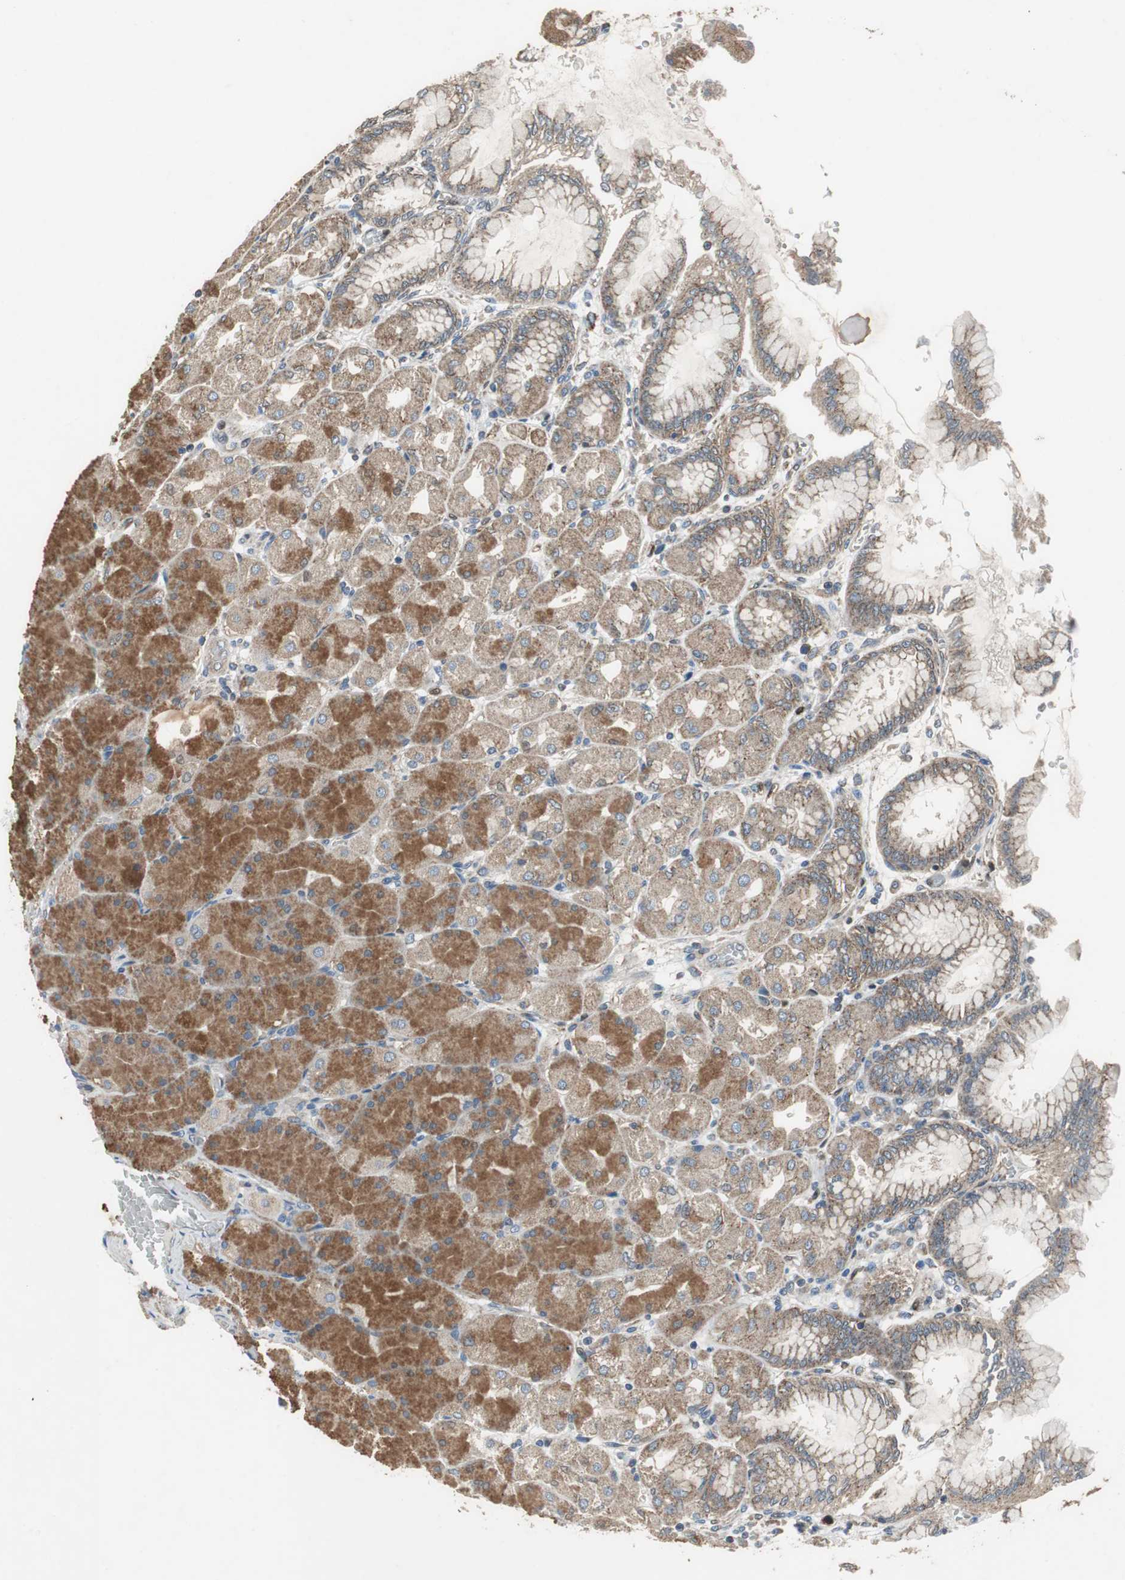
{"staining": {"intensity": "strong", "quantity": ">75%", "location": "cytoplasmic/membranous"}, "tissue": "stomach", "cell_type": "Glandular cells", "image_type": "normal", "snomed": [{"axis": "morphology", "description": "Normal tissue, NOS"}, {"axis": "topography", "description": "Stomach, upper"}], "caption": "The histopathology image reveals a brown stain indicating the presence of a protein in the cytoplasmic/membranous of glandular cells in stomach. The protein is stained brown, and the nuclei are stained in blue (DAB (3,3'-diaminobenzidine) IHC with brightfield microscopy, high magnification).", "gene": "PI4KB", "patient": {"sex": "female", "age": 56}}